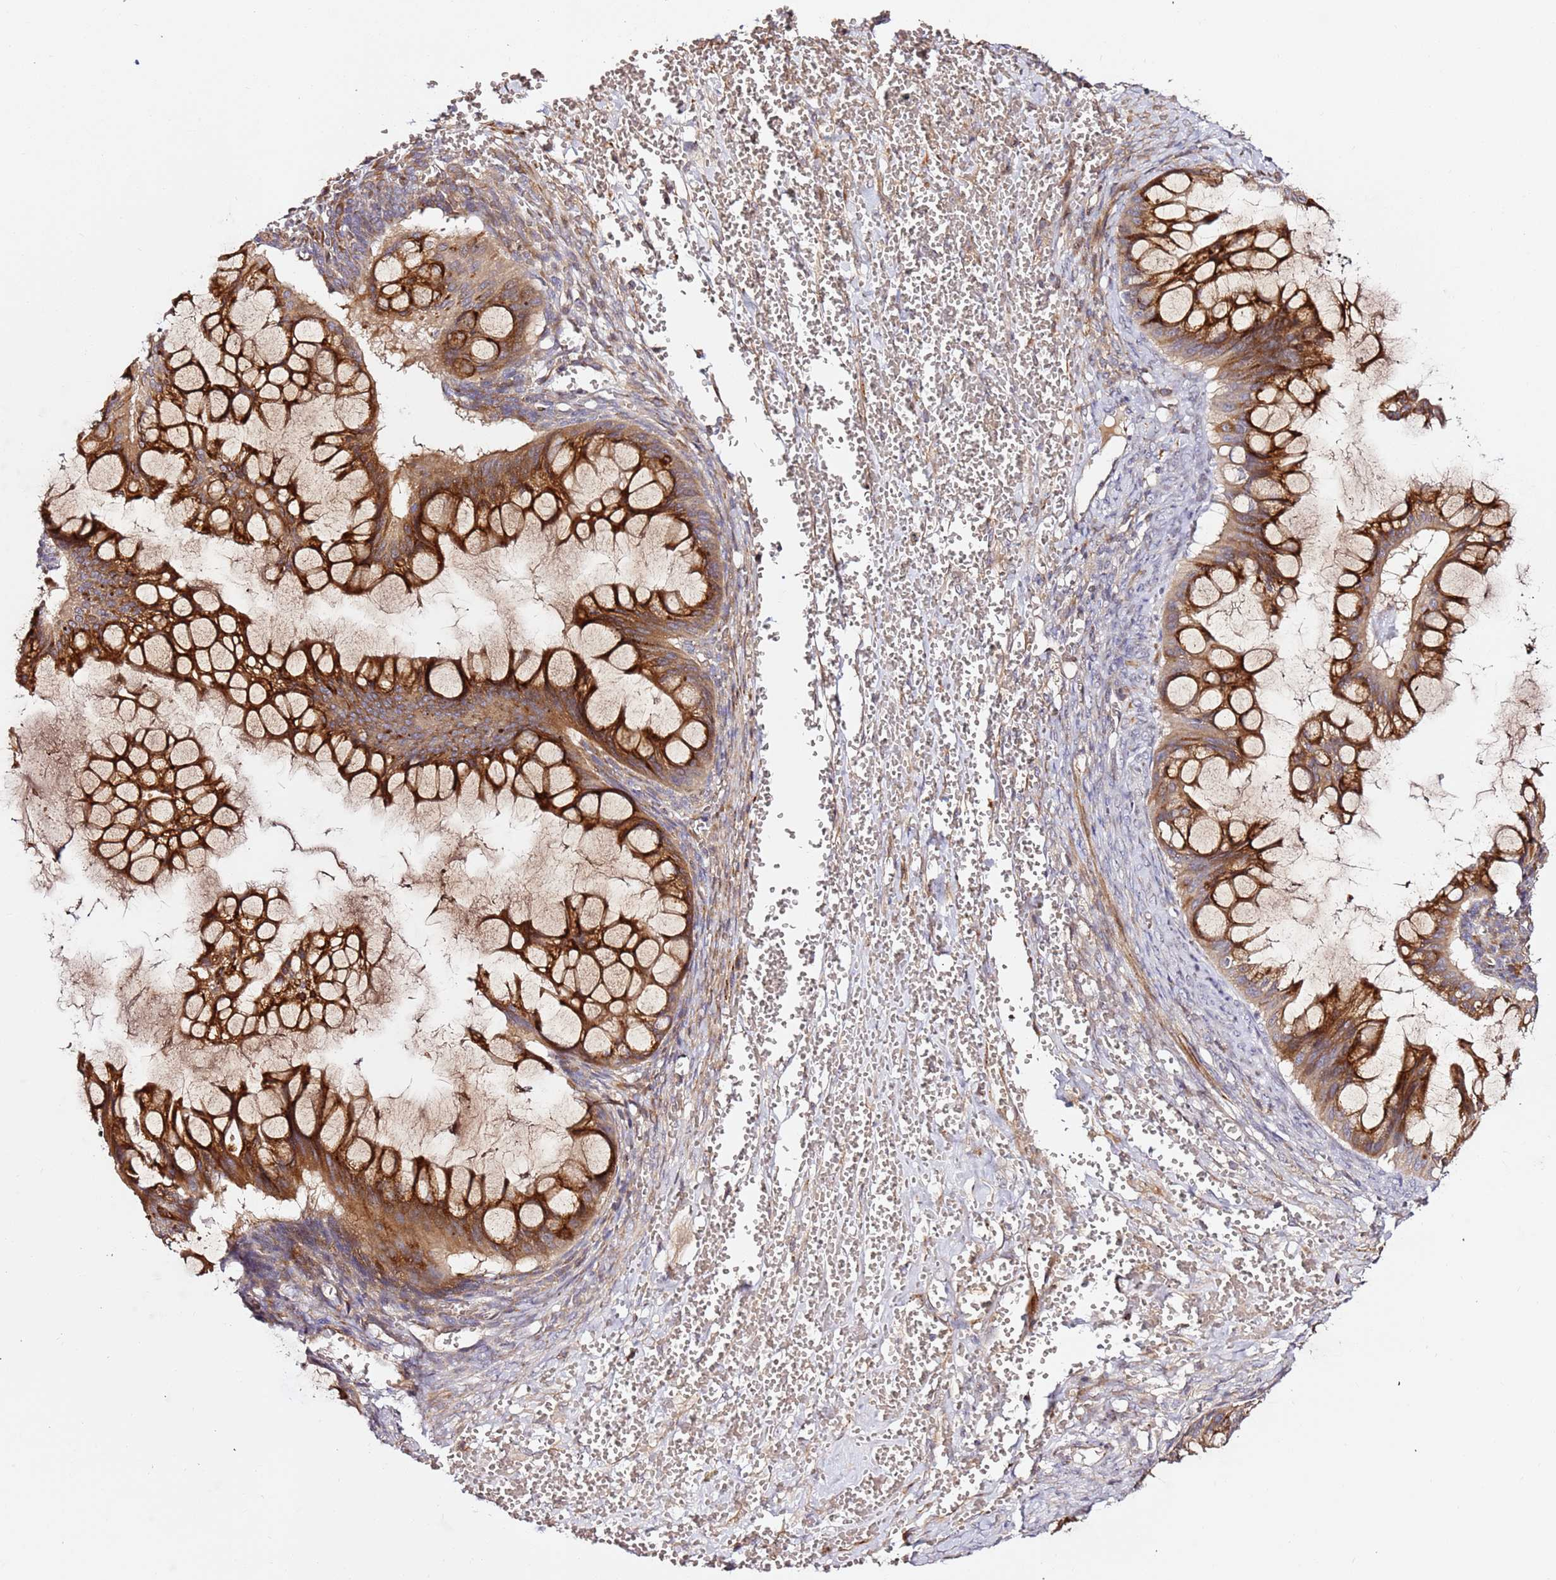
{"staining": {"intensity": "strong", "quantity": "25%-75%", "location": "cytoplasmic/membranous"}, "tissue": "ovarian cancer", "cell_type": "Tumor cells", "image_type": "cancer", "snomed": [{"axis": "morphology", "description": "Cystadenocarcinoma, mucinous, NOS"}, {"axis": "topography", "description": "Ovary"}], "caption": "Immunohistochemistry (IHC) micrograph of ovarian cancer (mucinous cystadenocarcinoma) stained for a protein (brown), which displays high levels of strong cytoplasmic/membranous expression in approximately 25%-75% of tumor cells.", "gene": "HSD17B7", "patient": {"sex": "female", "age": 73}}